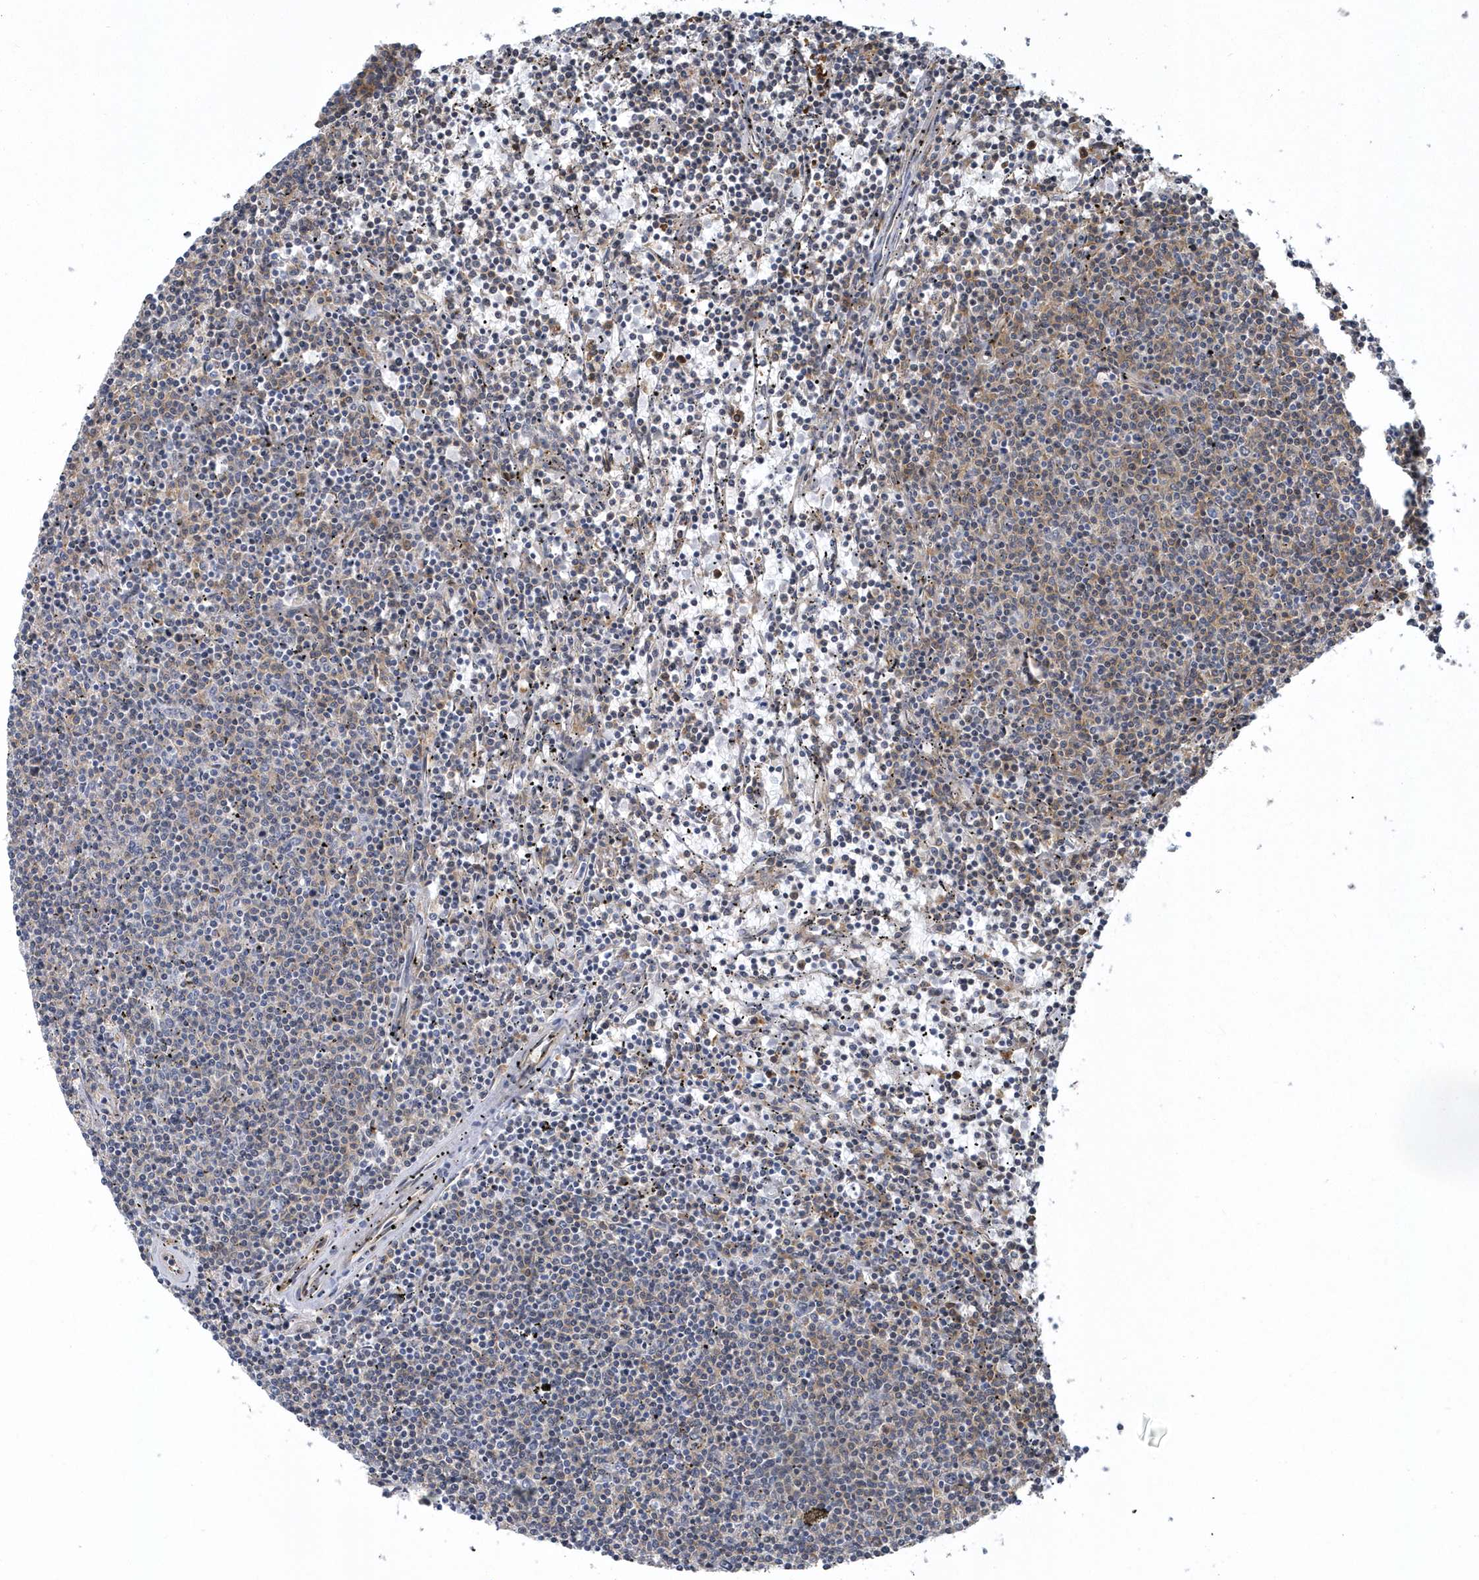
{"staining": {"intensity": "negative", "quantity": "none", "location": "none"}, "tissue": "lymphoma", "cell_type": "Tumor cells", "image_type": "cancer", "snomed": [{"axis": "morphology", "description": "Malignant lymphoma, non-Hodgkin's type, Low grade"}, {"axis": "topography", "description": "Spleen"}], "caption": "There is no significant expression in tumor cells of malignant lymphoma, non-Hodgkin's type (low-grade).", "gene": "ARAP2", "patient": {"sex": "female", "age": 50}}